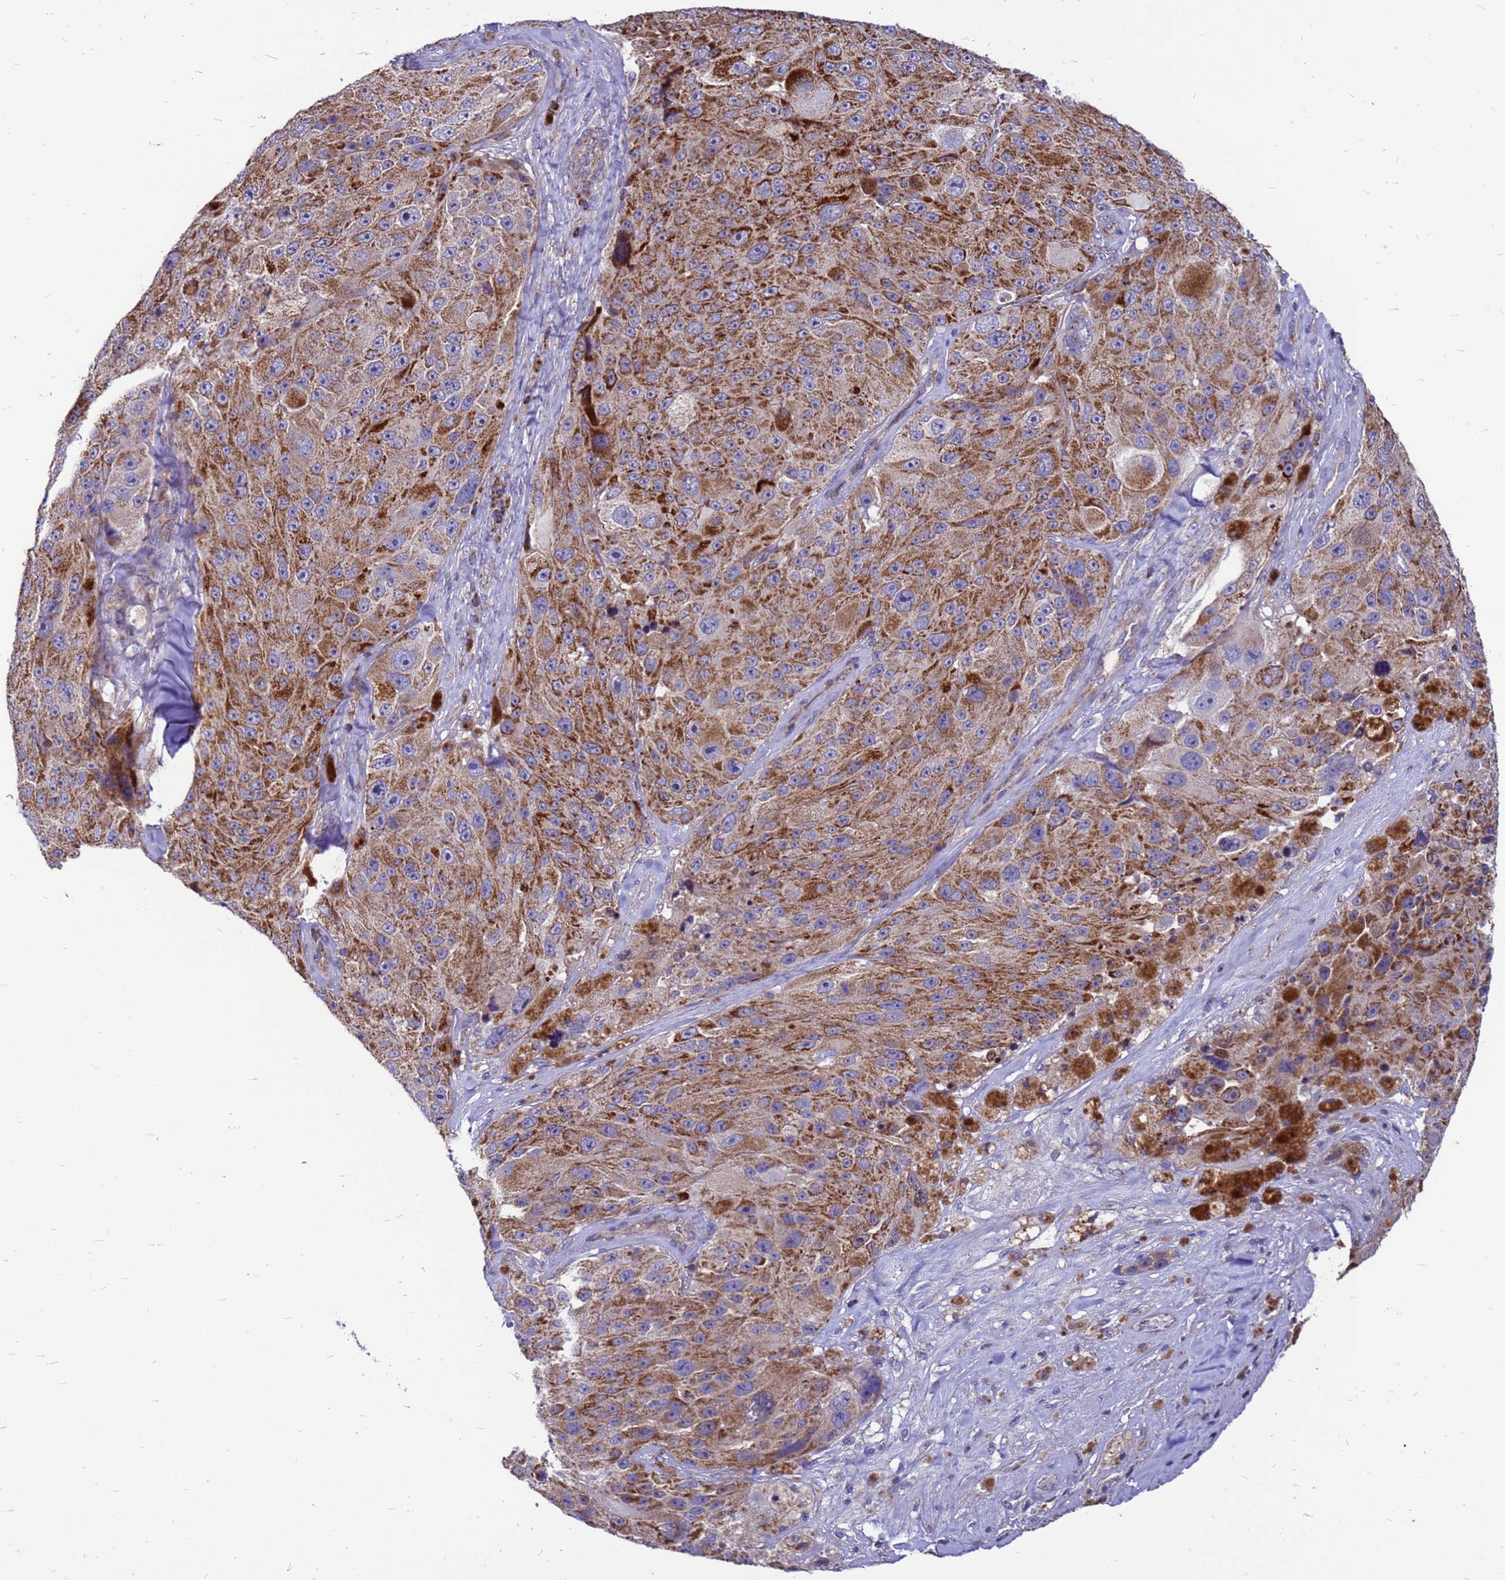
{"staining": {"intensity": "moderate", "quantity": "25%-75%", "location": "cytoplasmic/membranous"}, "tissue": "melanoma", "cell_type": "Tumor cells", "image_type": "cancer", "snomed": [{"axis": "morphology", "description": "Malignant melanoma, Metastatic site"}, {"axis": "topography", "description": "Lymph node"}], "caption": "This is an image of IHC staining of melanoma, which shows moderate staining in the cytoplasmic/membranous of tumor cells.", "gene": "CMC4", "patient": {"sex": "male", "age": 62}}